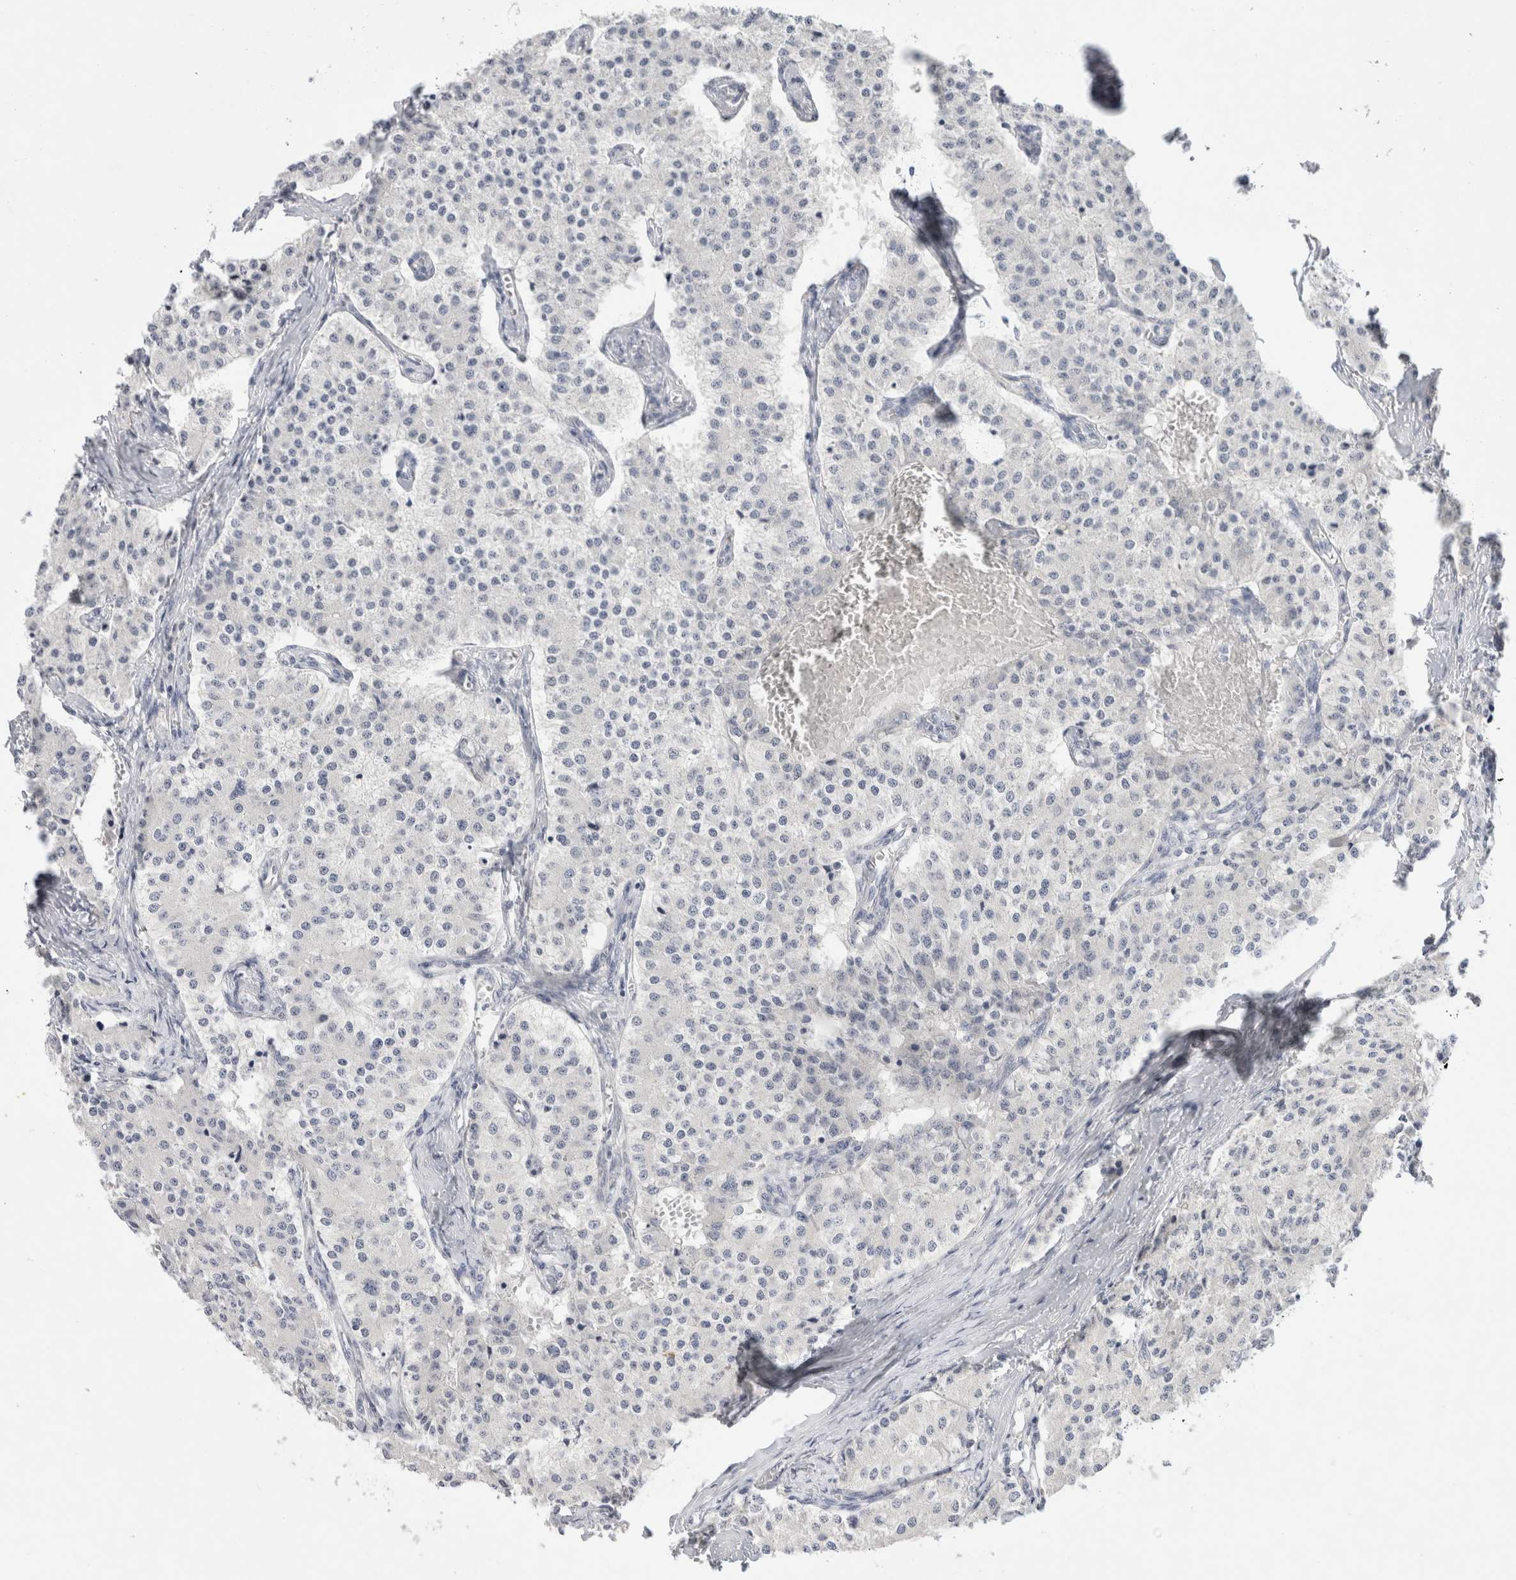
{"staining": {"intensity": "negative", "quantity": "none", "location": "none"}, "tissue": "carcinoid", "cell_type": "Tumor cells", "image_type": "cancer", "snomed": [{"axis": "morphology", "description": "Carcinoid, malignant, NOS"}, {"axis": "topography", "description": "Colon"}], "caption": "Human carcinoid (malignant) stained for a protein using immunohistochemistry (IHC) demonstrates no expression in tumor cells.", "gene": "TONSL", "patient": {"sex": "female", "age": 52}}